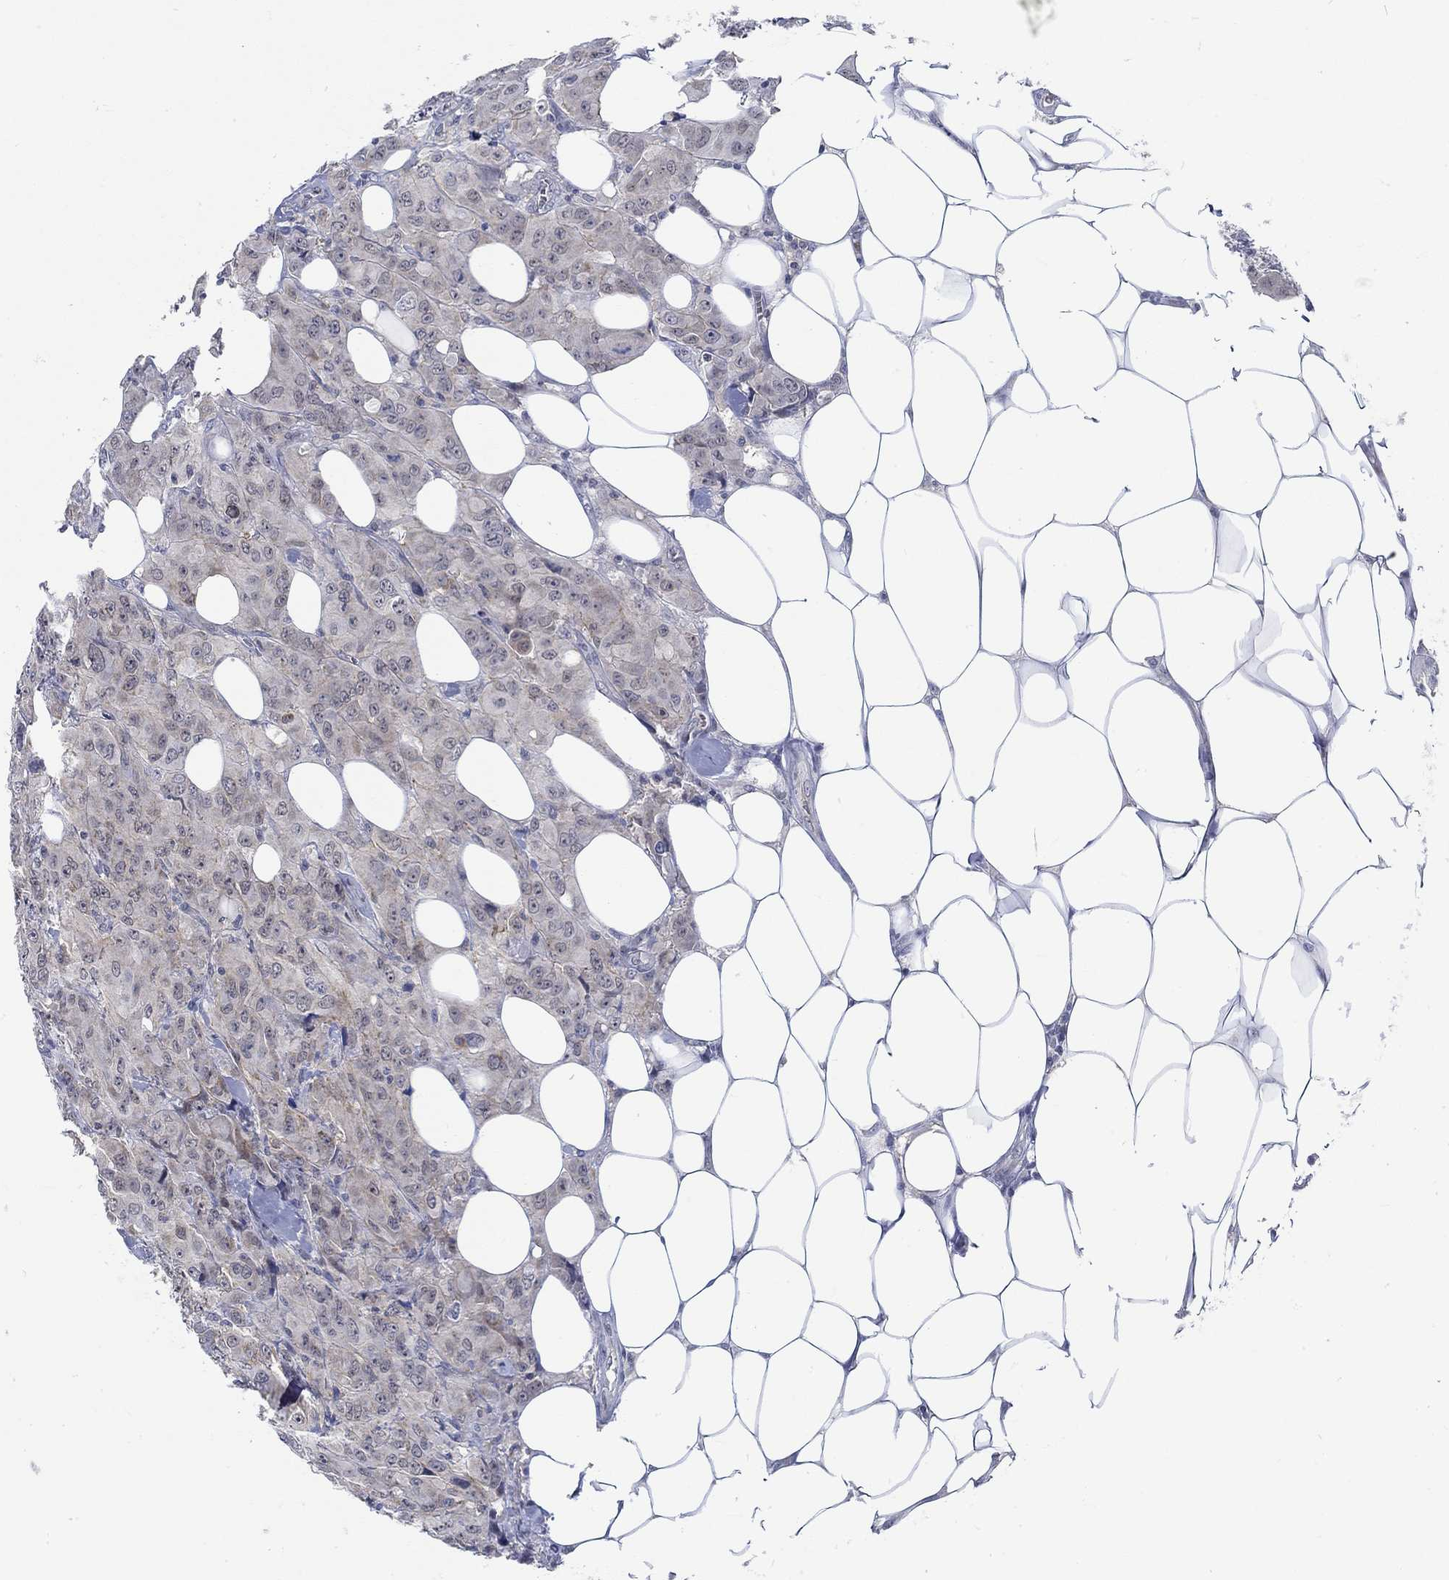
{"staining": {"intensity": "strong", "quantity": "<25%", "location": "cytoplasmic/membranous"}, "tissue": "breast cancer", "cell_type": "Tumor cells", "image_type": "cancer", "snomed": [{"axis": "morphology", "description": "Duct carcinoma"}, {"axis": "topography", "description": "Breast"}], "caption": "A medium amount of strong cytoplasmic/membranous expression is present in approximately <25% of tumor cells in breast cancer (infiltrating ductal carcinoma) tissue.", "gene": "WASF1", "patient": {"sex": "female", "age": 43}}